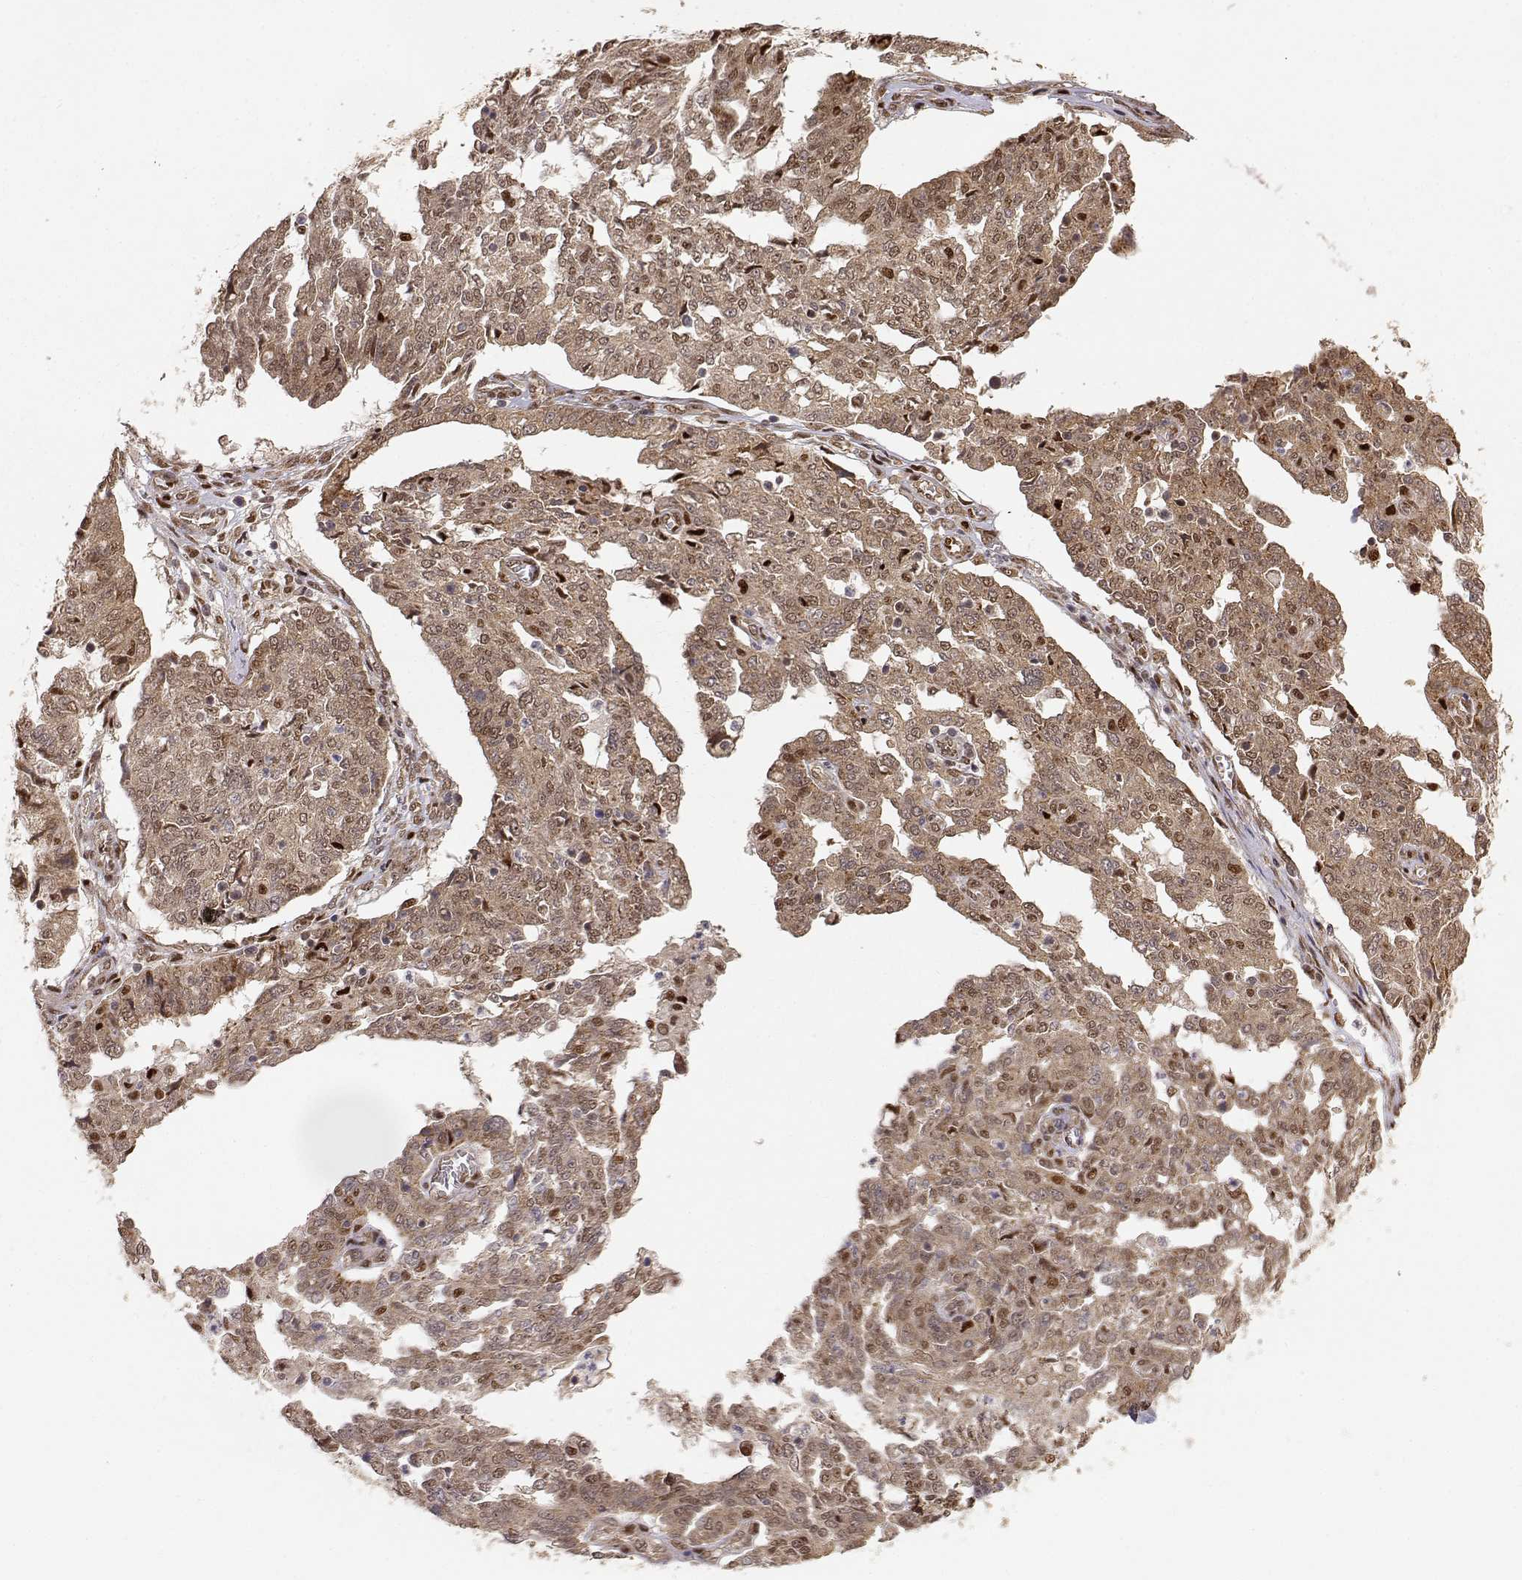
{"staining": {"intensity": "moderate", "quantity": ">75%", "location": "cytoplasmic/membranous,nuclear"}, "tissue": "ovarian cancer", "cell_type": "Tumor cells", "image_type": "cancer", "snomed": [{"axis": "morphology", "description": "Cystadenocarcinoma, serous, NOS"}, {"axis": "topography", "description": "Ovary"}], "caption": "About >75% of tumor cells in ovarian serous cystadenocarcinoma reveal moderate cytoplasmic/membranous and nuclear protein staining as visualized by brown immunohistochemical staining.", "gene": "BRCA1", "patient": {"sex": "female", "age": 67}}